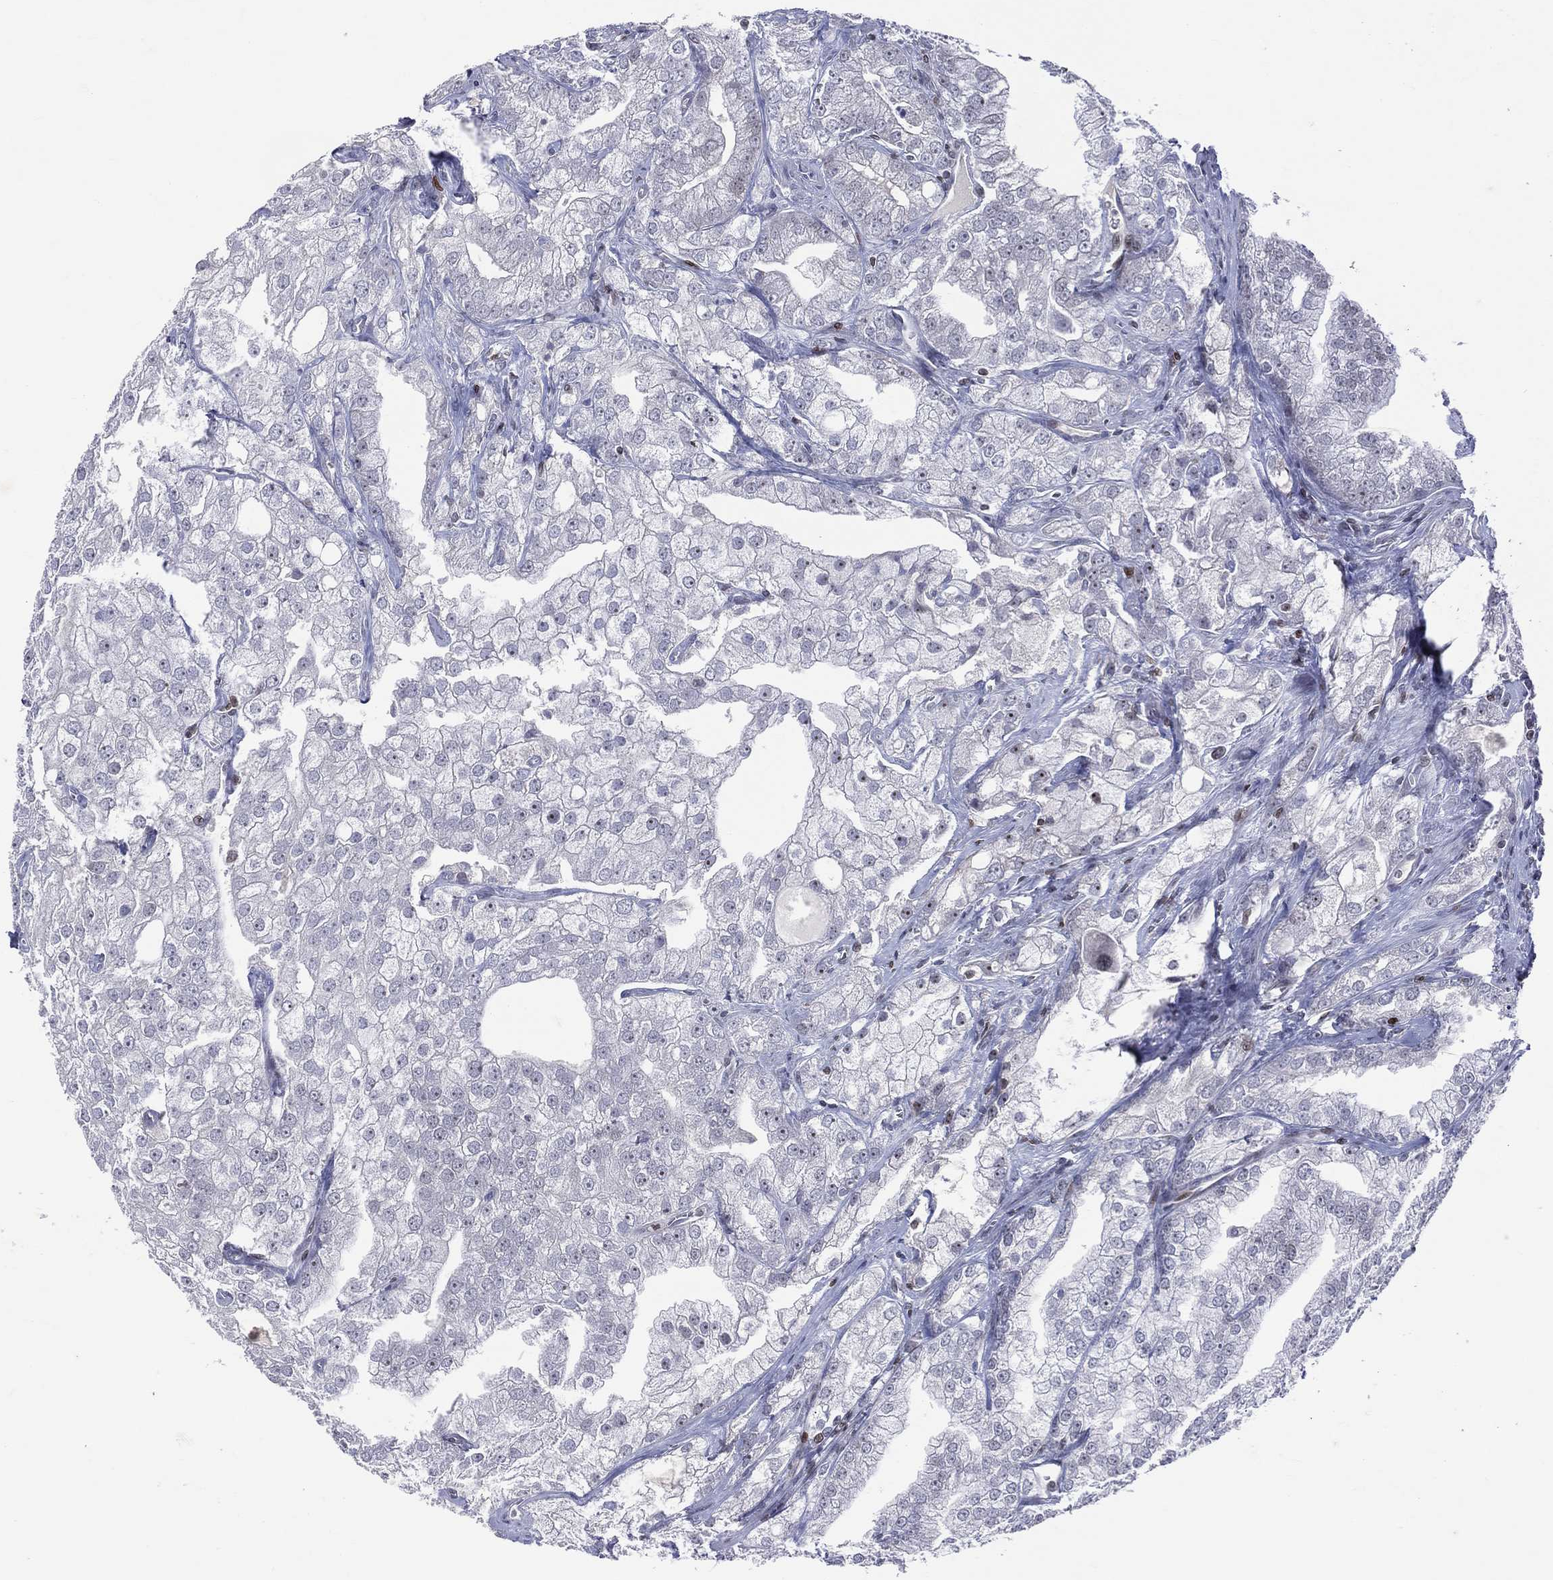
{"staining": {"intensity": "negative", "quantity": "none", "location": "none"}, "tissue": "prostate cancer", "cell_type": "Tumor cells", "image_type": "cancer", "snomed": [{"axis": "morphology", "description": "Adenocarcinoma, NOS"}, {"axis": "topography", "description": "Prostate"}], "caption": "There is no significant positivity in tumor cells of adenocarcinoma (prostate).", "gene": "DBF4B", "patient": {"sex": "male", "age": 70}}